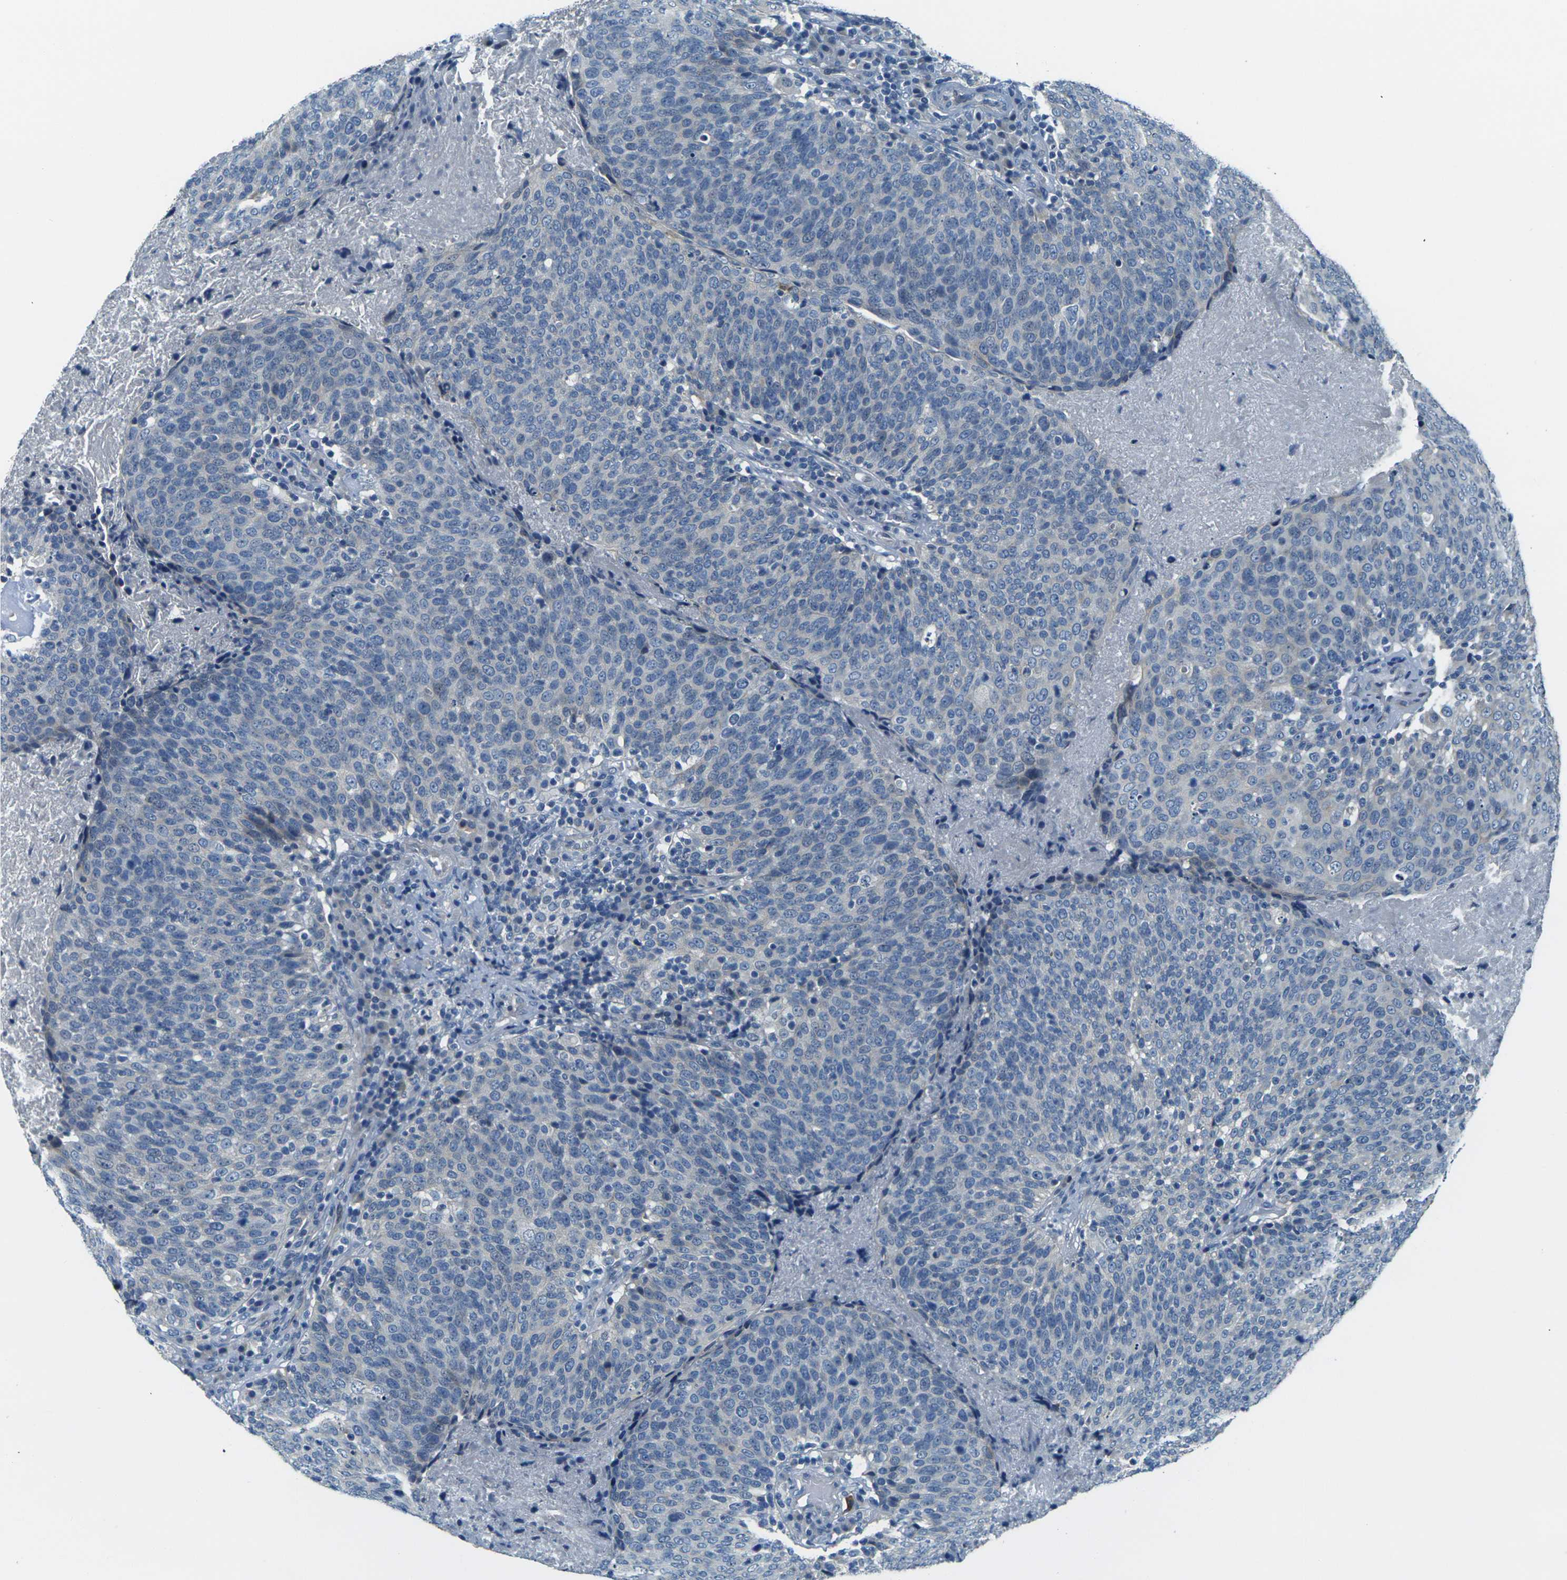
{"staining": {"intensity": "negative", "quantity": "none", "location": "none"}, "tissue": "head and neck cancer", "cell_type": "Tumor cells", "image_type": "cancer", "snomed": [{"axis": "morphology", "description": "Squamous cell carcinoma, NOS"}, {"axis": "morphology", "description": "Squamous cell carcinoma, metastatic, NOS"}, {"axis": "topography", "description": "Lymph node"}, {"axis": "topography", "description": "Head-Neck"}], "caption": "Squamous cell carcinoma (head and neck) stained for a protein using immunohistochemistry (IHC) shows no staining tumor cells.", "gene": "SHISAL2B", "patient": {"sex": "male", "age": 62}}